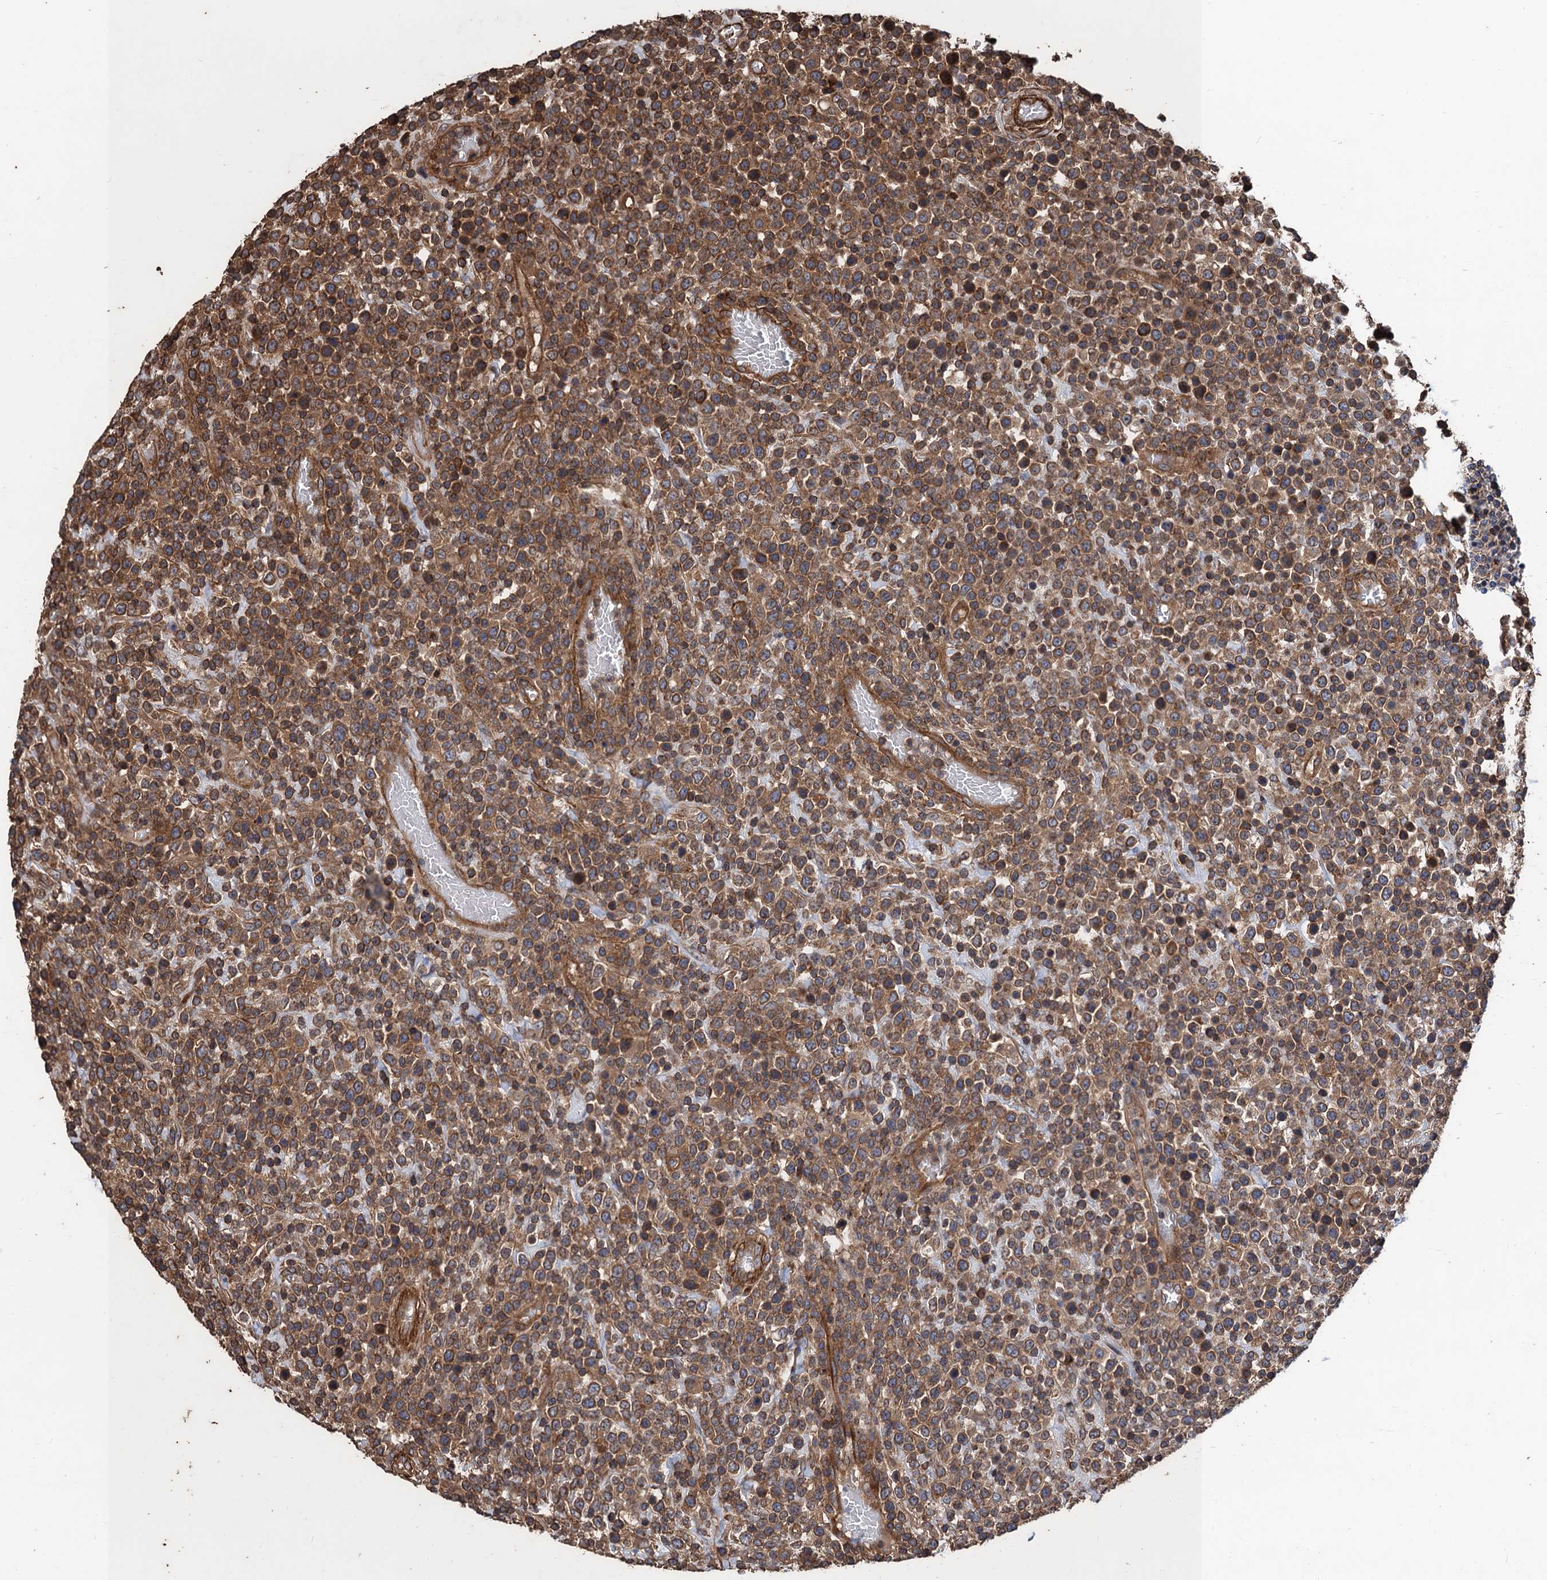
{"staining": {"intensity": "moderate", "quantity": ">75%", "location": "cytoplasmic/membranous"}, "tissue": "lymphoma", "cell_type": "Tumor cells", "image_type": "cancer", "snomed": [{"axis": "morphology", "description": "Malignant lymphoma, non-Hodgkin's type, High grade"}, {"axis": "topography", "description": "Colon"}], "caption": "Immunohistochemistry of human lymphoma demonstrates medium levels of moderate cytoplasmic/membranous positivity in approximately >75% of tumor cells.", "gene": "PPP4R1", "patient": {"sex": "female", "age": 53}}